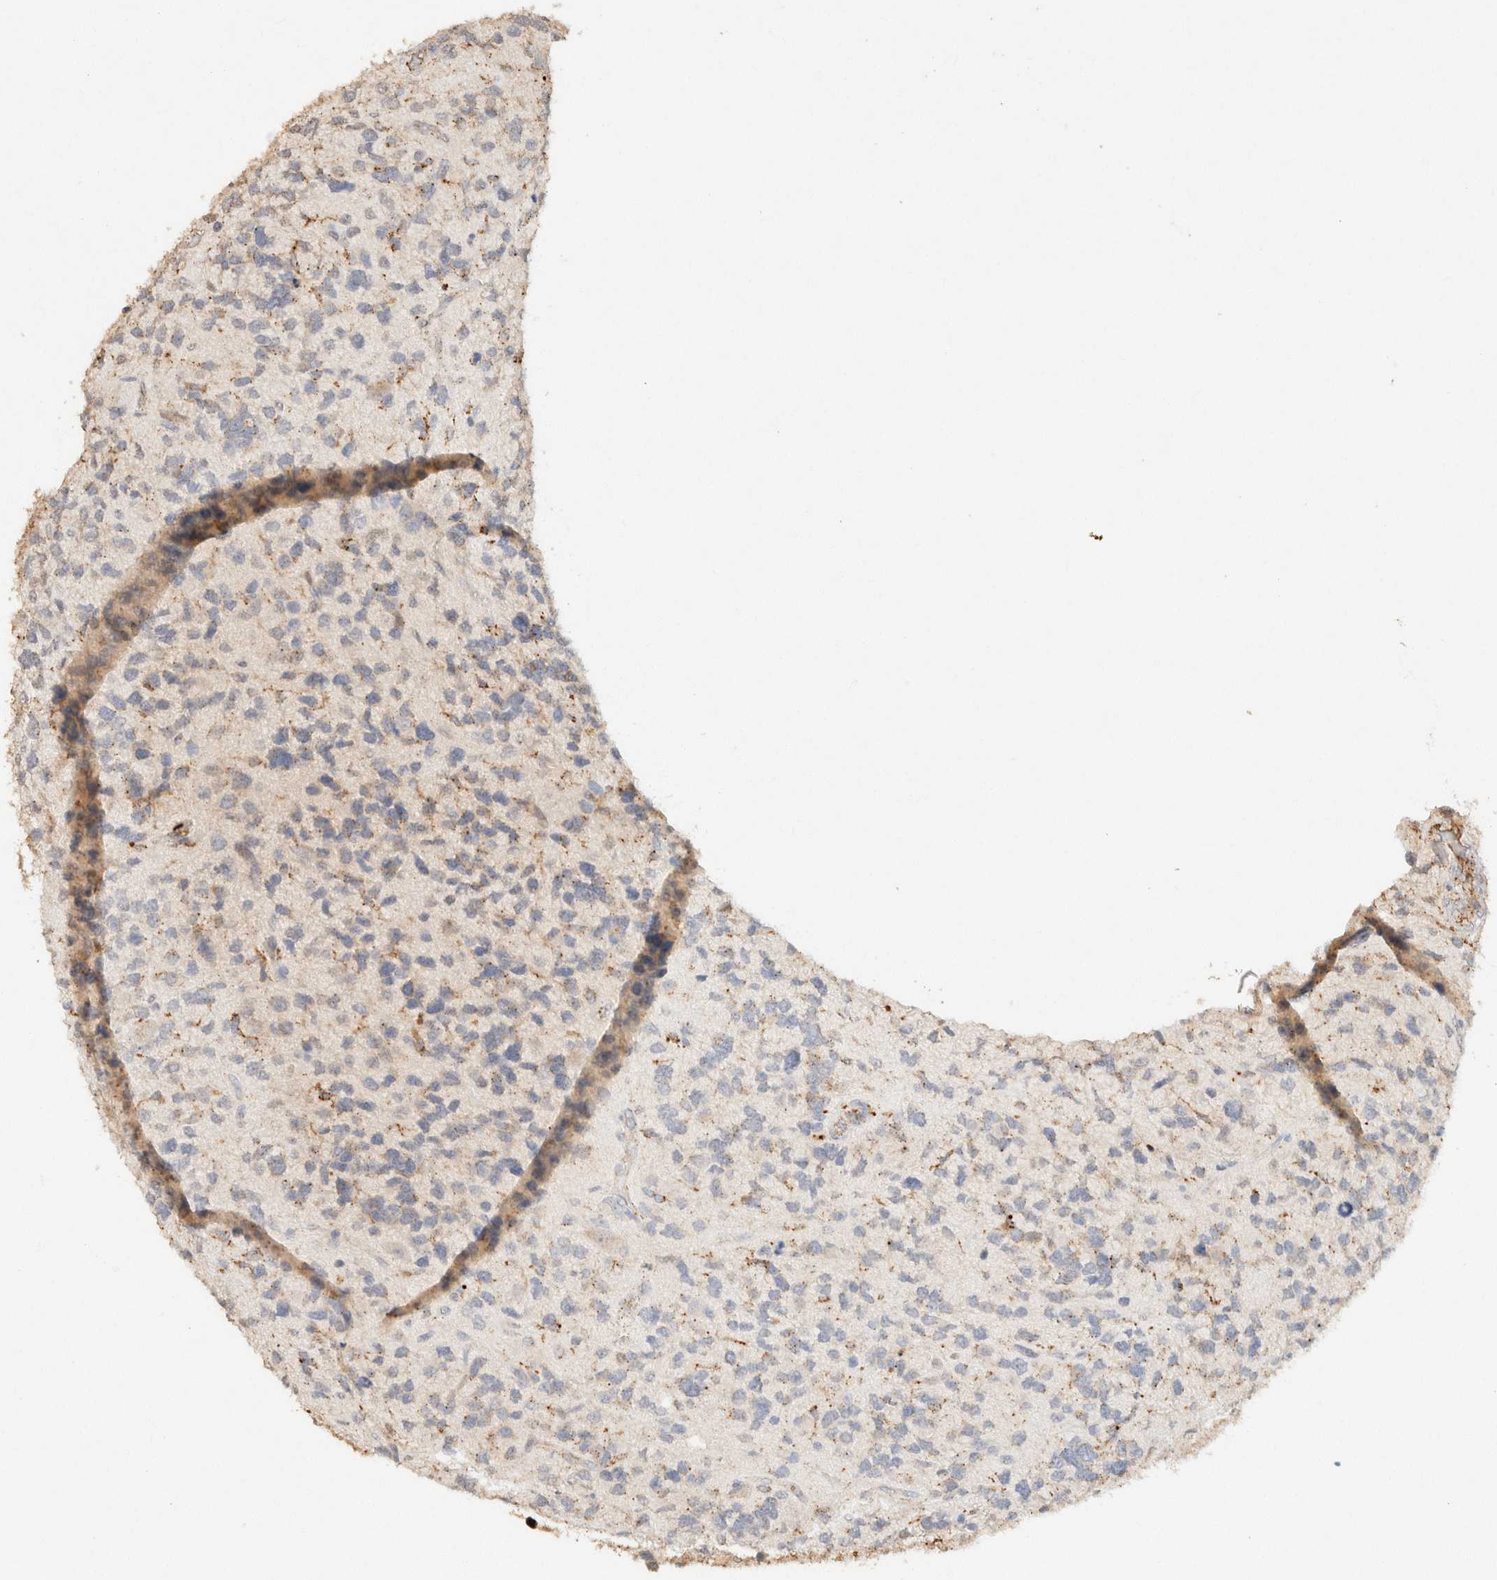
{"staining": {"intensity": "weak", "quantity": "<25%", "location": "cytoplasmic/membranous"}, "tissue": "glioma", "cell_type": "Tumor cells", "image_type": "cancer", "snomed": [{"axis": "morphology", "description": "Glioma, malignant, High grade"}, {"axis": "topography", "description": "Brain"}], "caption": "IHC histopathology image of neoplastic tissue: glioma stained with DAB (3,3'-diaminobenzidine) demonstrates no significant protein expression in tumor cells.", "gene": "CTSC", "patient": {"sex": "female", "age": 58}}